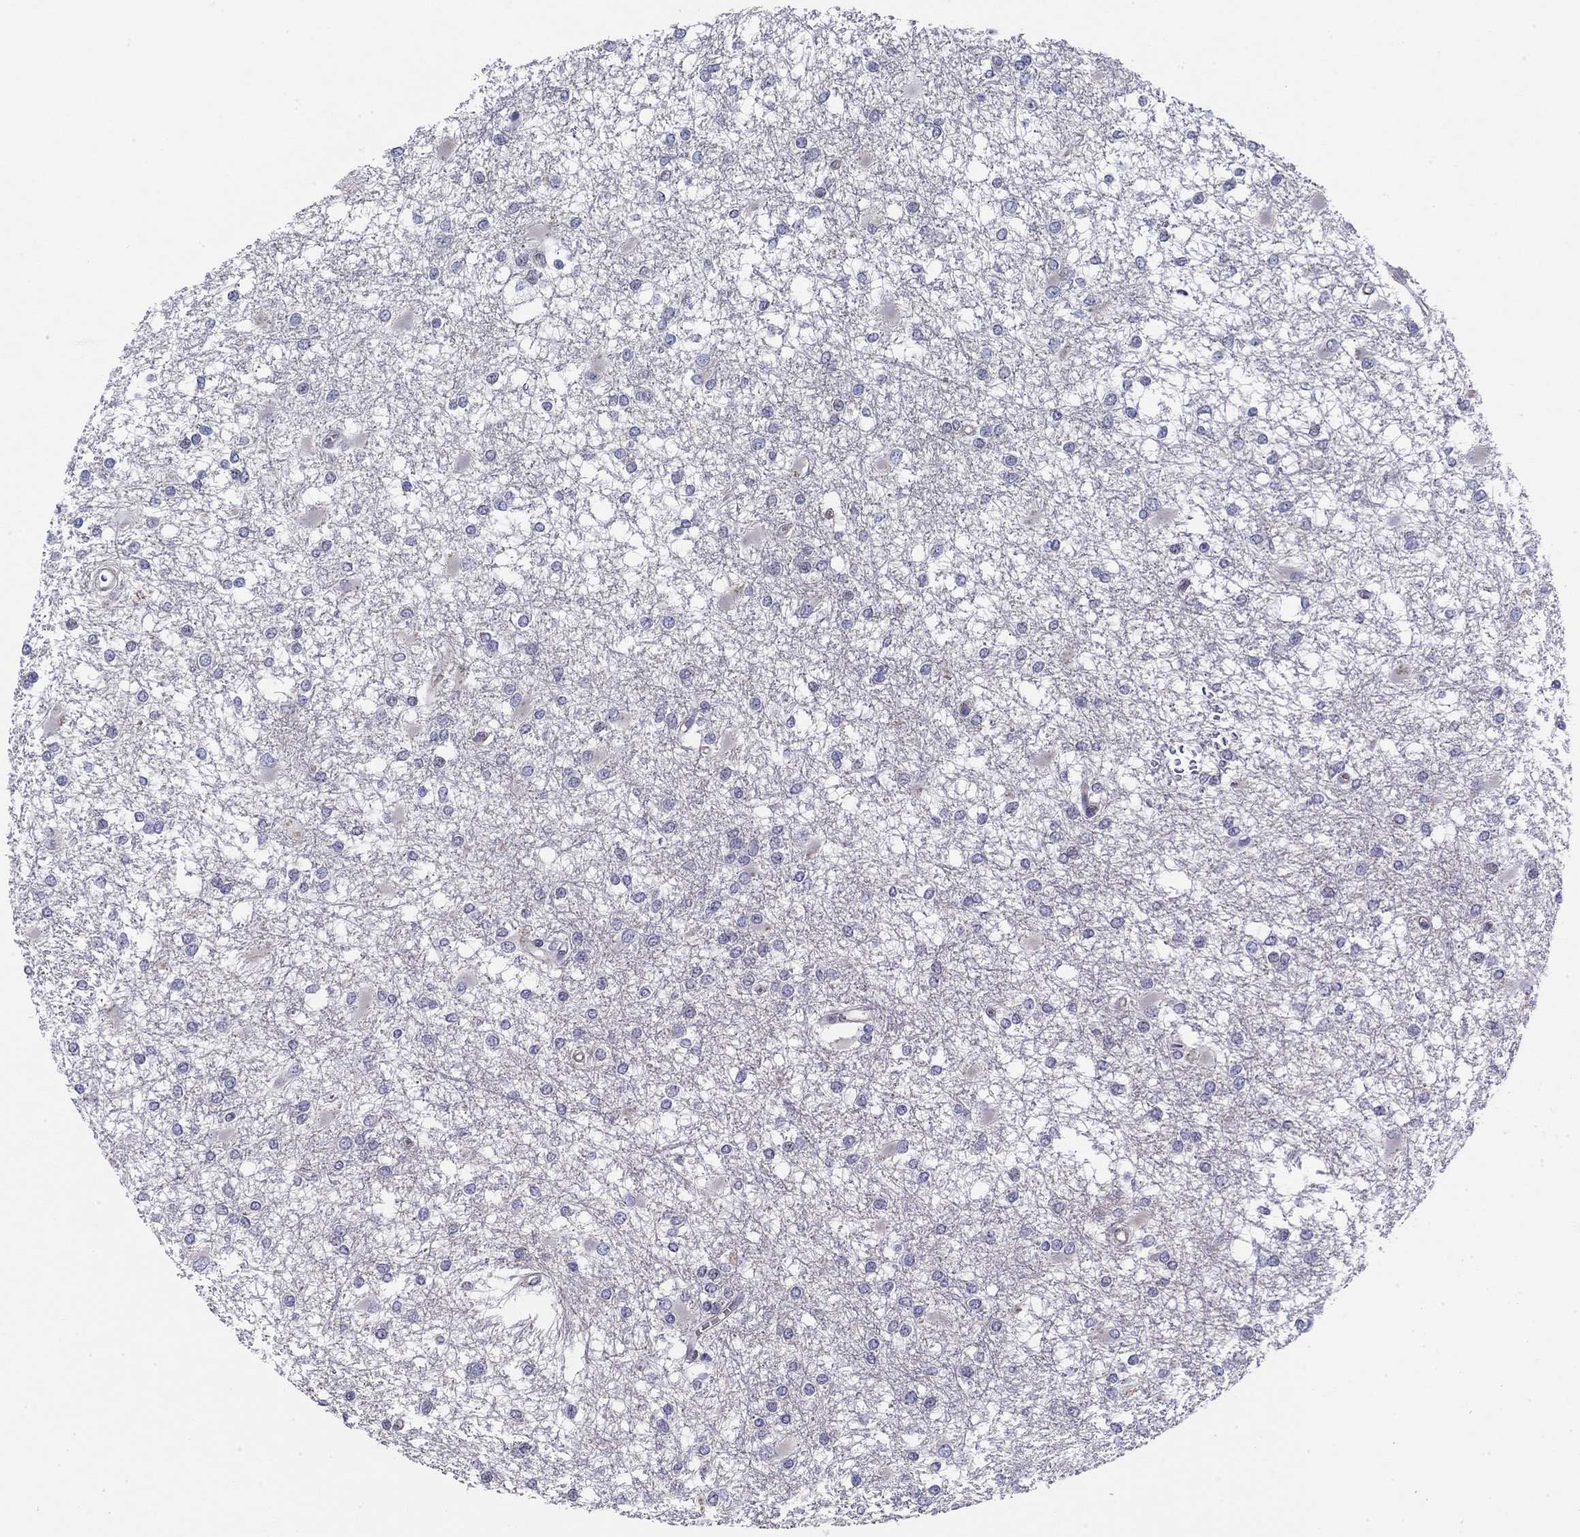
{"staining": {"intensity": "negative", "quantity": "none", "location": "none"}, "tissue": "glioma", "cell_type": "Tumor cells", "image_type": "cancer", "snomed": [{"axis": "morphology", "description": "Glioma, malignant, High grade"}, {"axis": "topography", "description": "Cerebral cortex"}], "caption": "The histopathology image demonstrates no significant expression in tumor cells of malignant glioma (high-grade). (DAB (3,3'-diaminobenzidine) immunohistochemistry, high magnification).", "gene": "CFAP61", "patient": {"sex": "male", "age": 79}}